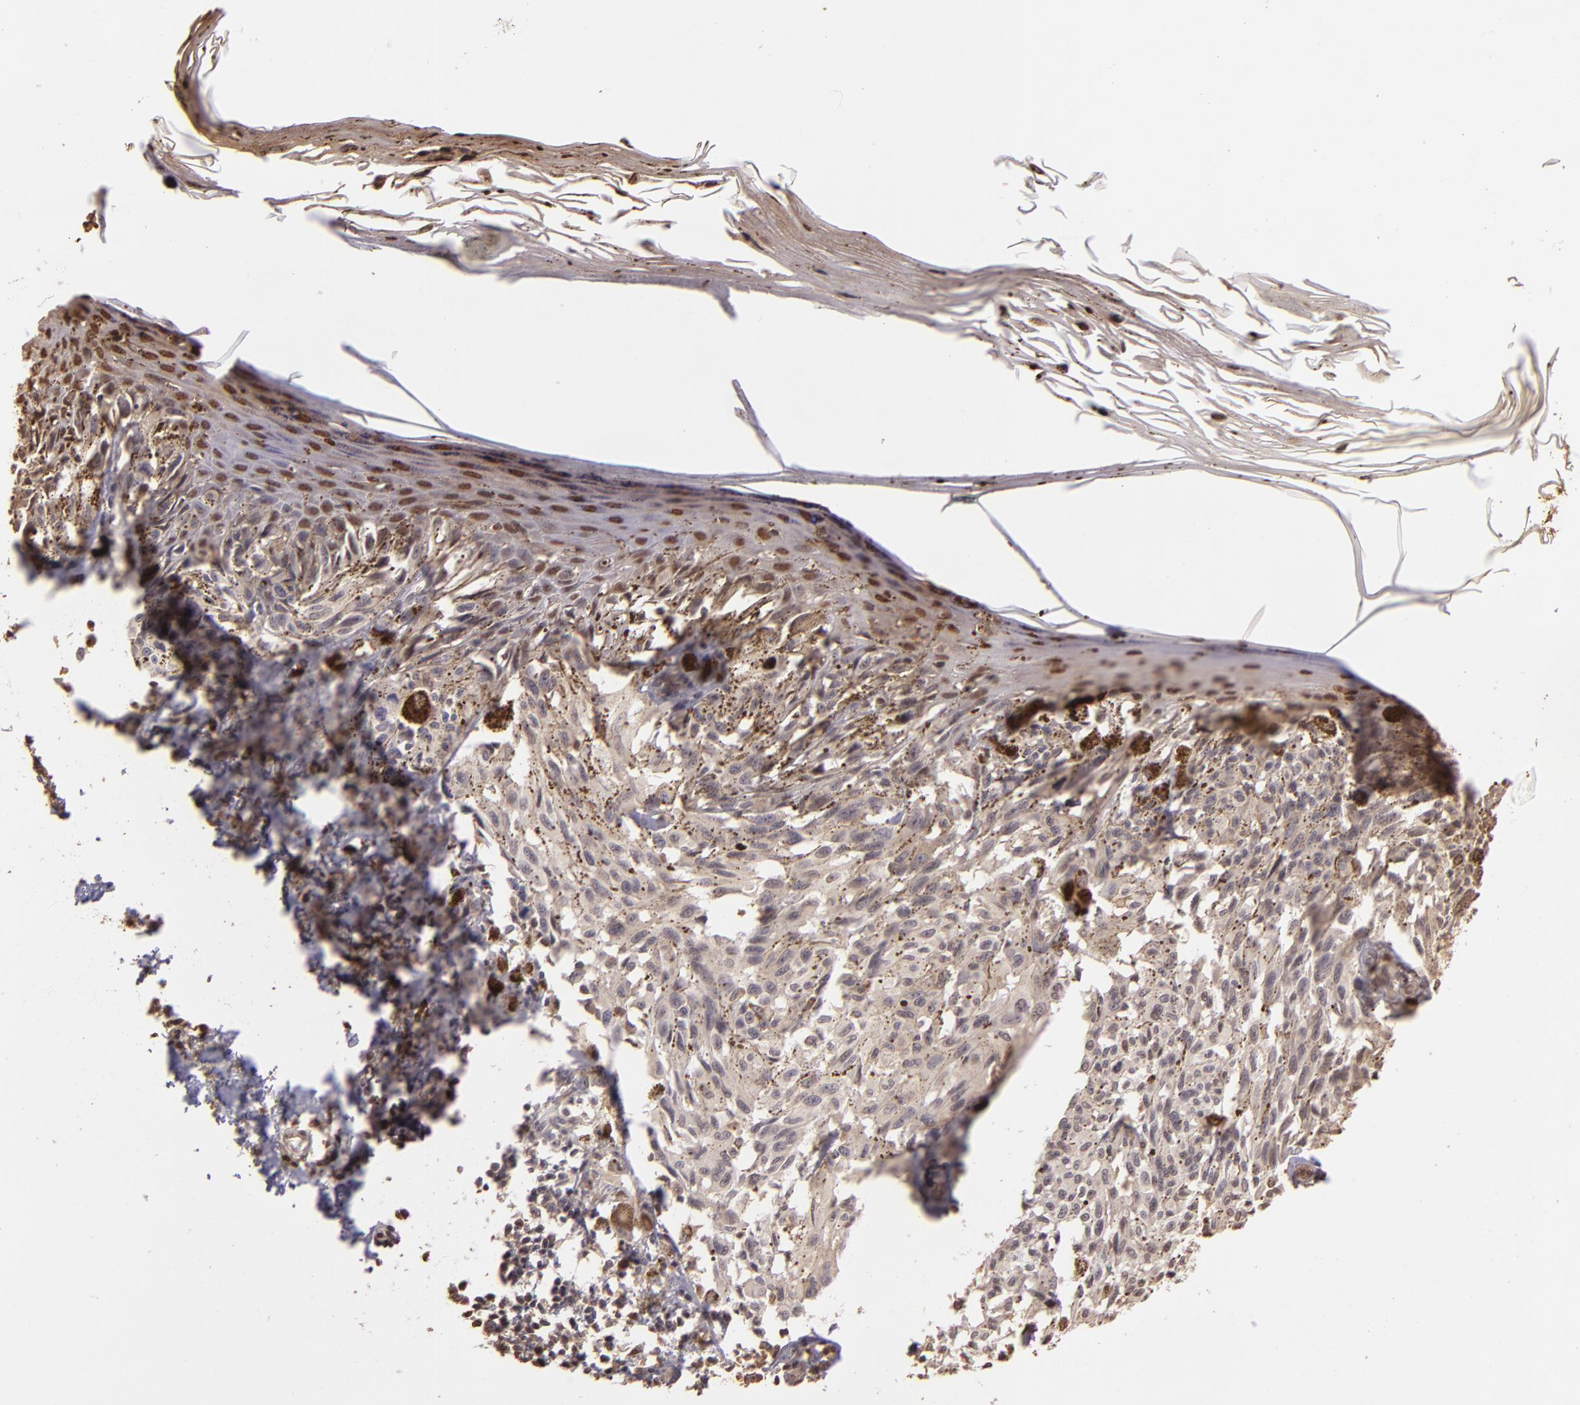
{"staining": {"intensity": "negative", "quantity": "none", "location": "none"}, "tissue": "melanoma", "cell_type": "Tumor cells", "image_type": "cancer", "snomed": [{"axis": "morphology", "description": "Malignant melanoma, NOS"}, {"axis": "topography", "description": "Skin"}], "caption": "Immunohistochemistry (IHC) histopathology image of neoplastic tissue: human melanoma stained with DAB (3,3'-diaminobenzidine) shows no significant protein staining in tumor cells.", "gene": "ARPC2", "patient": {"sex": "female", "age": 72}}